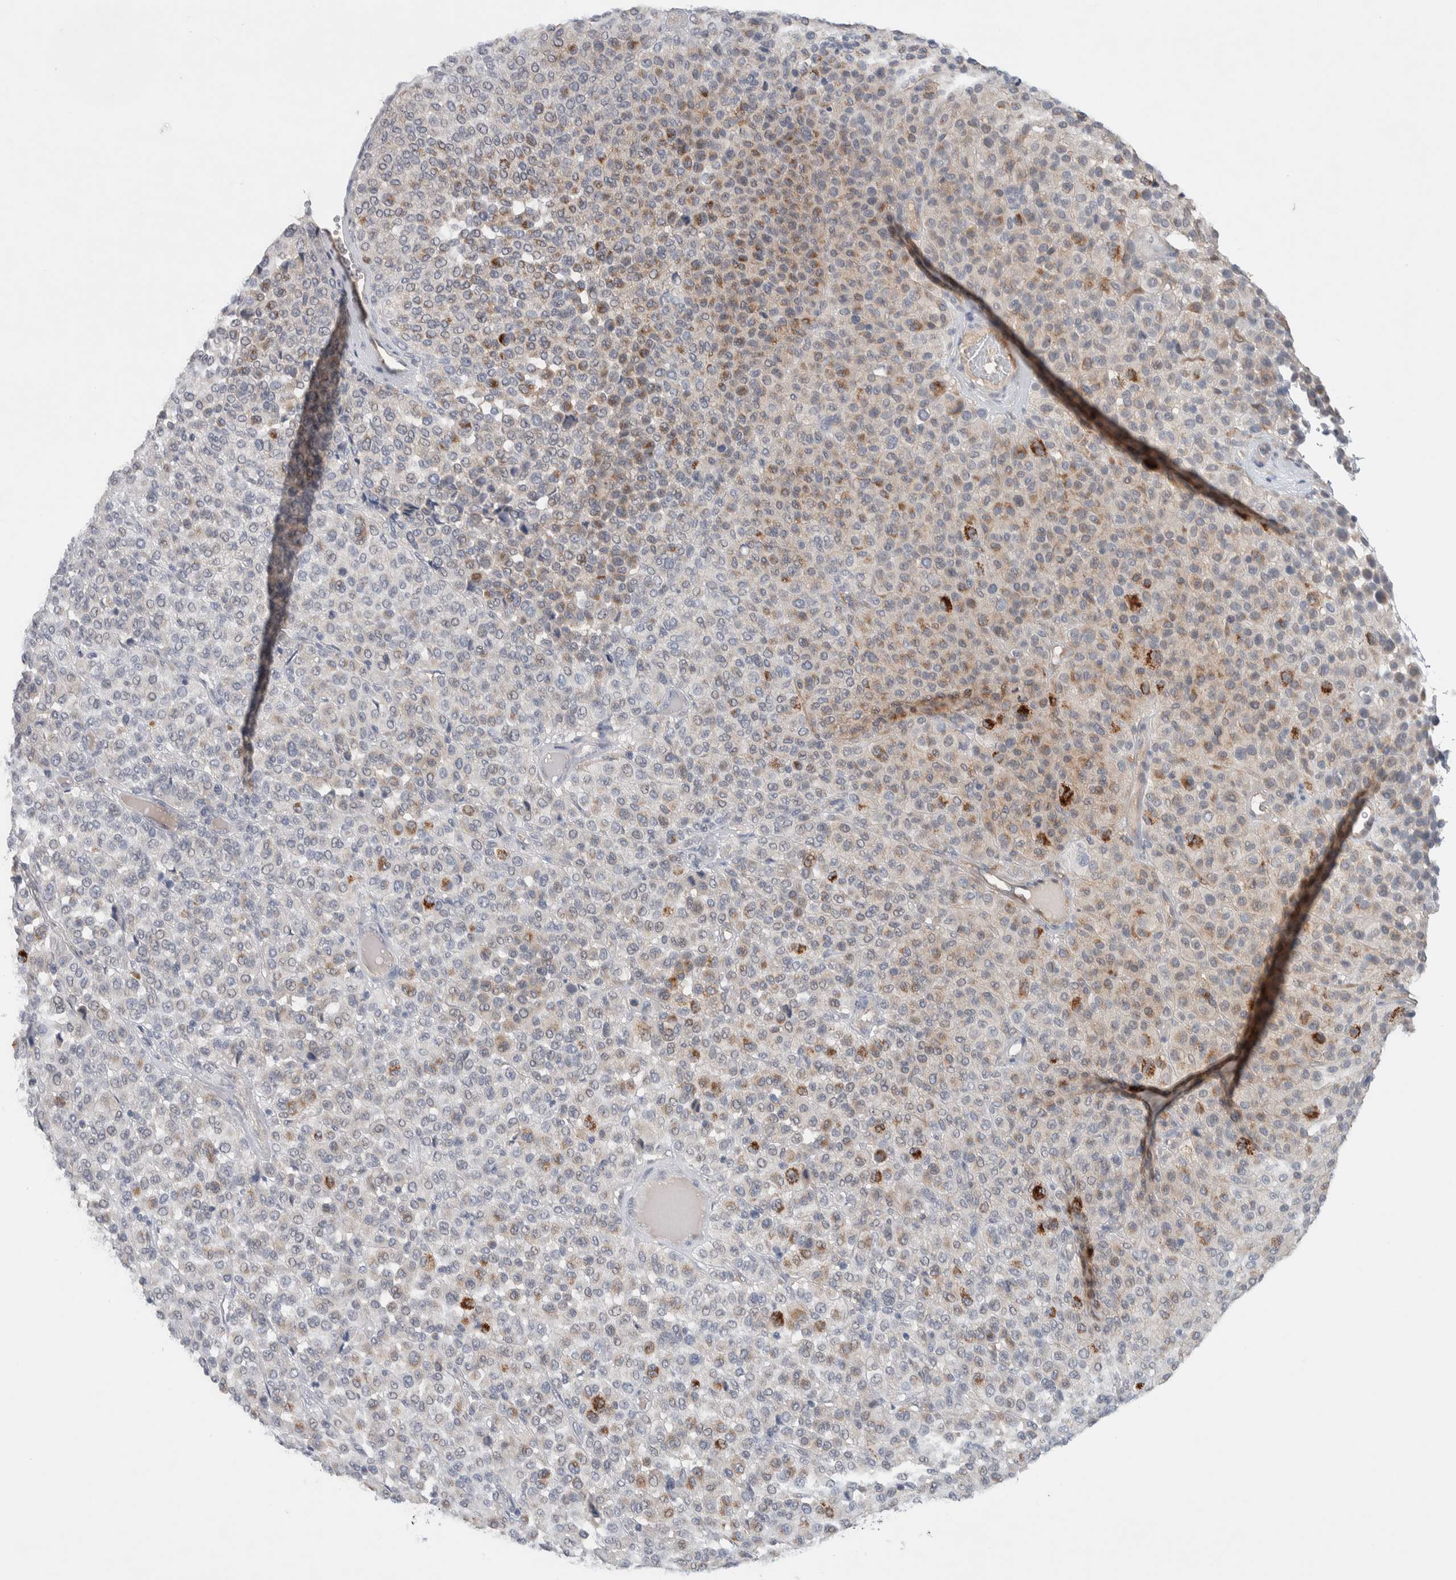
{"staining": {"intensity": "moderate", "quantity": "<25%", "location": "cytoplasmic/membranous"}, "tissue": "melanoma", "cell_type": "Tumor cells", "image_type": "cancer", "snomed": [{"axis": "morphology", "description": "Malignant melanoma, Metastatic site"}, {"axis": "topography", "description": "Pancreas"}], "caption": "DAB (3,3'-diaminobenzidine) immunohistochemical staining of melanoma shows moderate cytoplasmic/membranous protein positivity in about <25% of tumor cells. The staining was performed using DAB (3,3'-diaminobenzidine), with brown indicating positive protein expression. Nuclei are stained blue with hematoxylin.", "gene": "DEPTOR", "patient": {"sex": "female", "age": 30}}